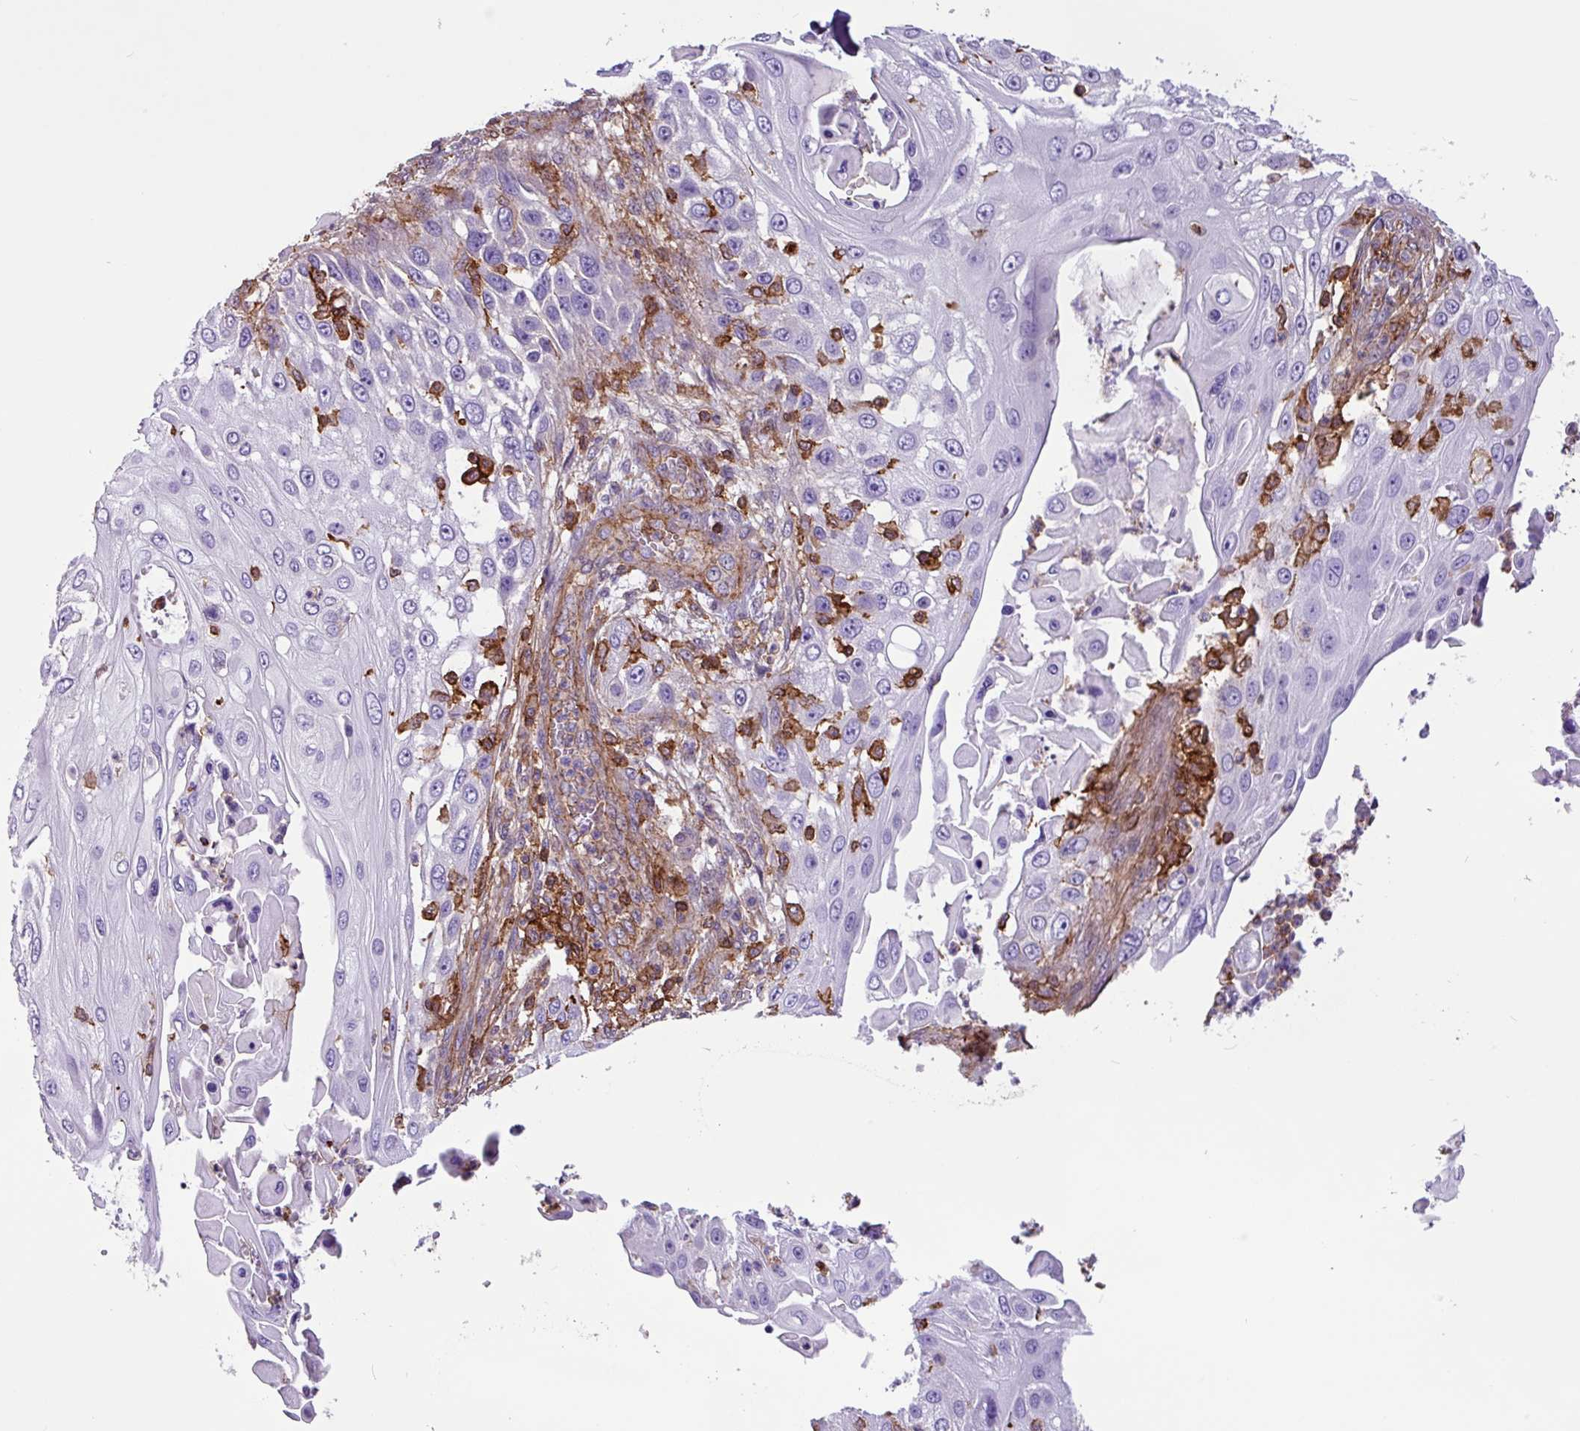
{"staining": {"intensity": "negative", "quantity": "none", "location": "none"}, "tissue": "skin cancer", "cell_type": "Tumor cells", "image_type": "cancer", "snomed": [{"axis": "morphology", "description": "Squamous cell carcinoma, NOS"}, {"axis": "topography", "description": "Skin"}], "caption": "Immunohistochemistry (IHC) image of human skin squamous cell carcinoma stained for a protein (brown), which demonstrates no staining in tumor cells.", "gene": "PPP1R18", "patient": {"sex": "female", "age": 44}}